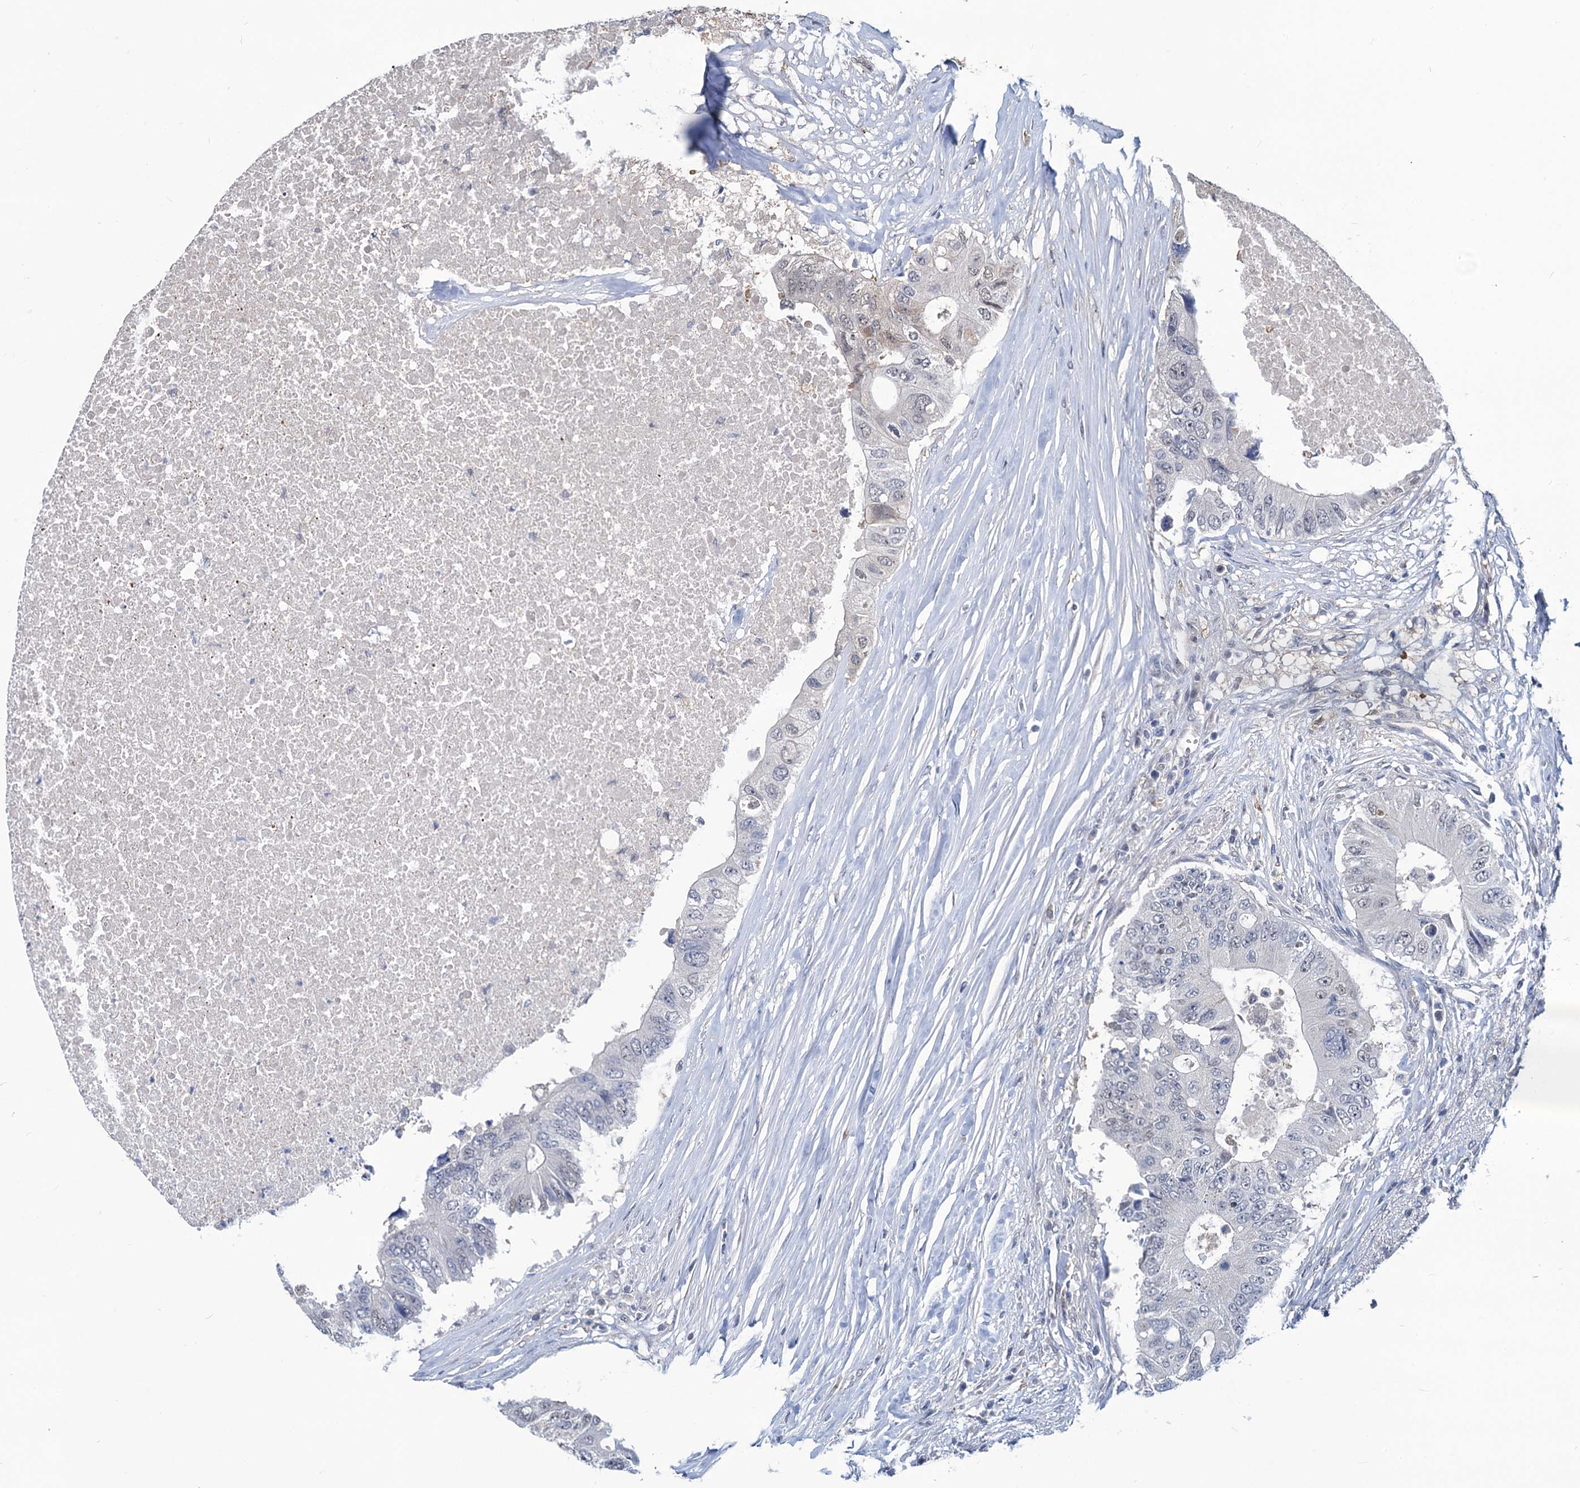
{"staining": {"intensity": "negative", "quantity": "none", "location": "none"}, "tissue": "colorectal cancer", "cell_type": "Tumor cells", "image_type": "cancer", "snomed": [{"axis": "morphology", "description": "Adenocarcinoma, NOS"}, {"axis": "topography", "description": "Colon"}], "caption": "This is a histopathology image of IHC staining of colorectal cancer (adenocarcinoma), which shows no positivity in tumor cells.", "gene": "RTKN2", "patient": {"sex": "male", "age": 71}}